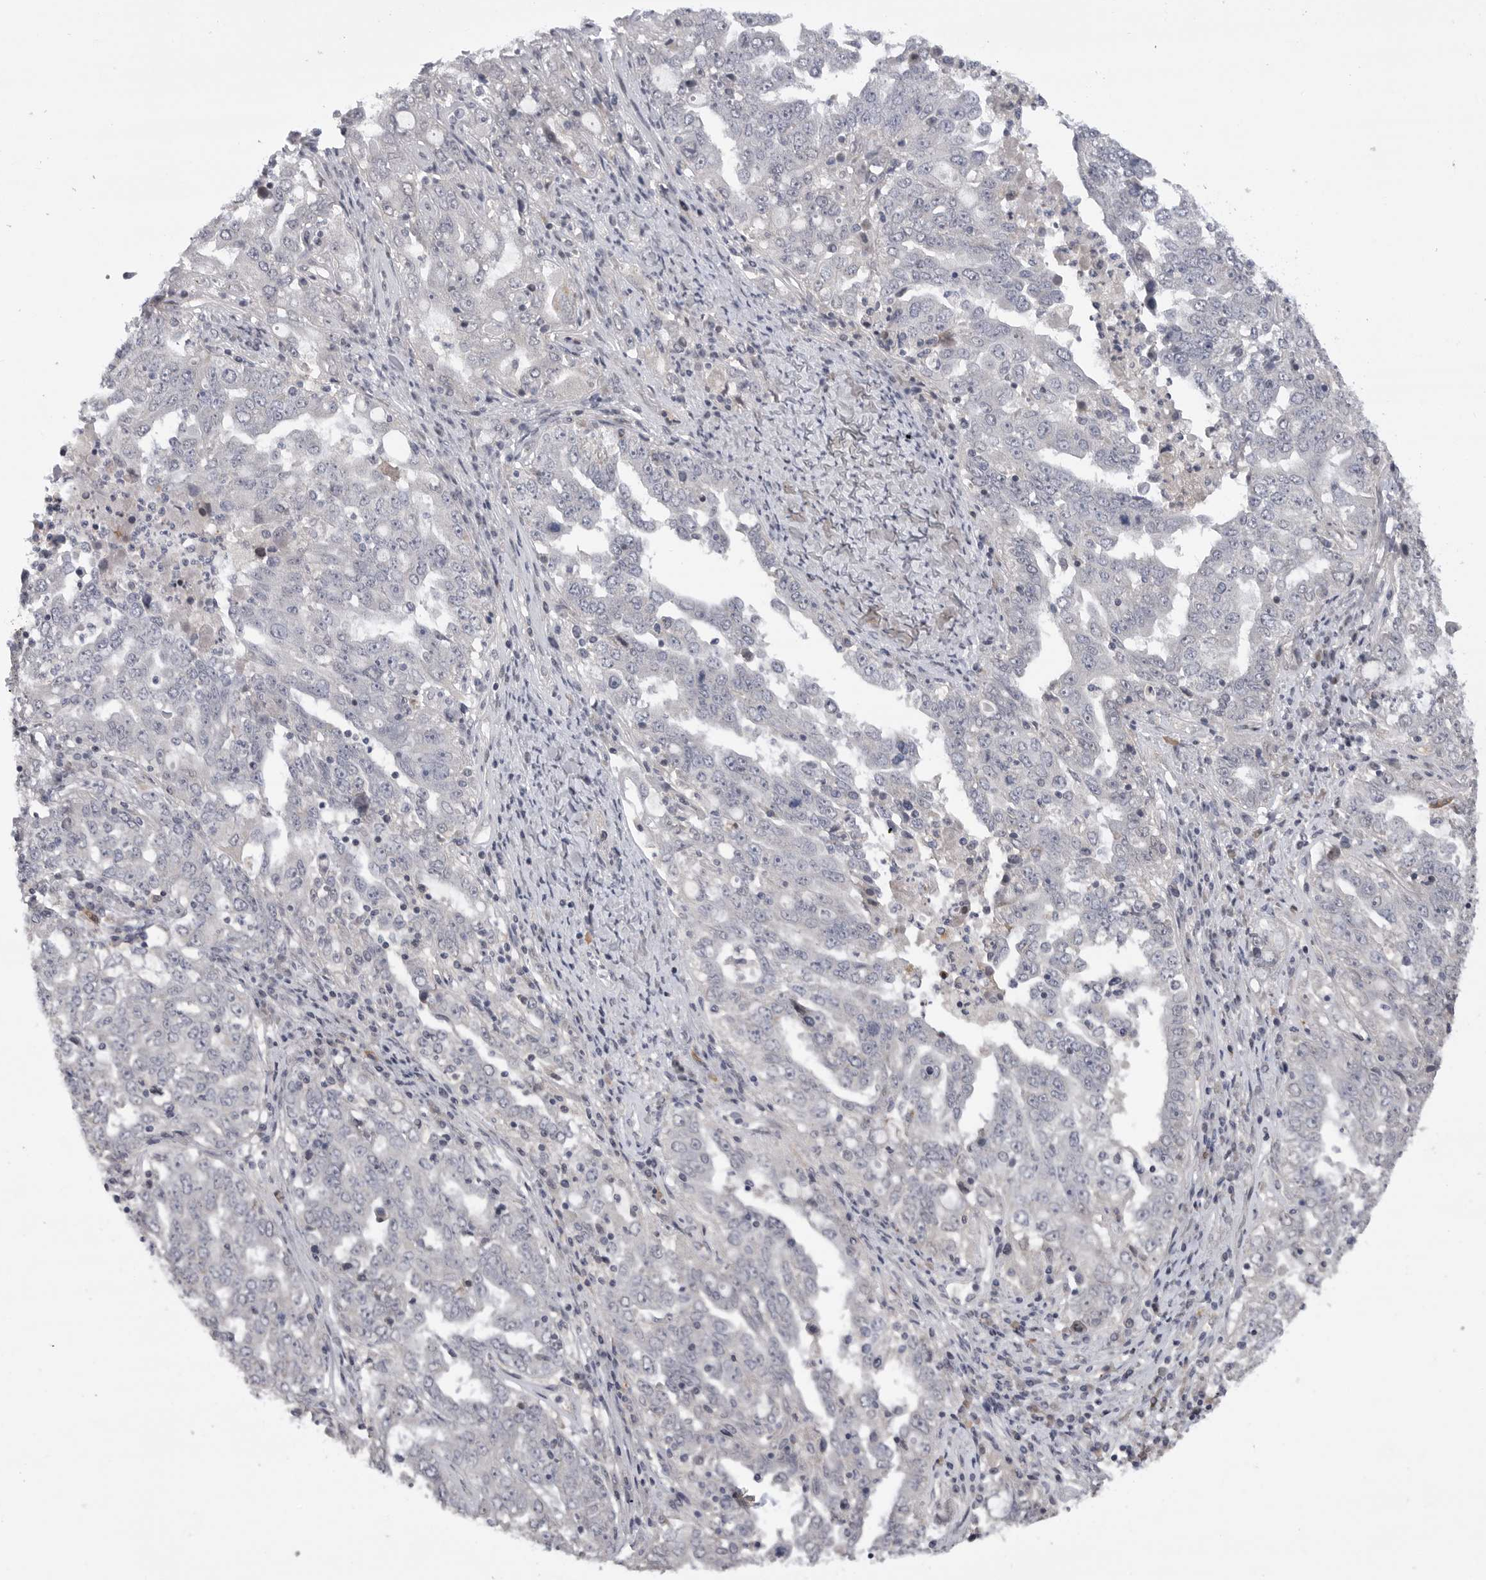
{"staining": {"intensity": "negative", "quantity": "none", "location": "none"}, "tissue": "ovarian cancer", "cell_type": "Tumor cells", "image_type": "cancer", "snomed": [{"axis": "morphology", "description": "Carcinoma, endometroid"}, {"axis": "topography", "description": "Ovary"}], "caption": "DAB (3,3'-diaminobenzidine) immunohistochemical staining of human ovarian cancer (endometroid carcinoma) demonstrates no significant expression in tumor cells.", "gene": "FBXO43", "patient": {"sex": "female", "age": 62}}